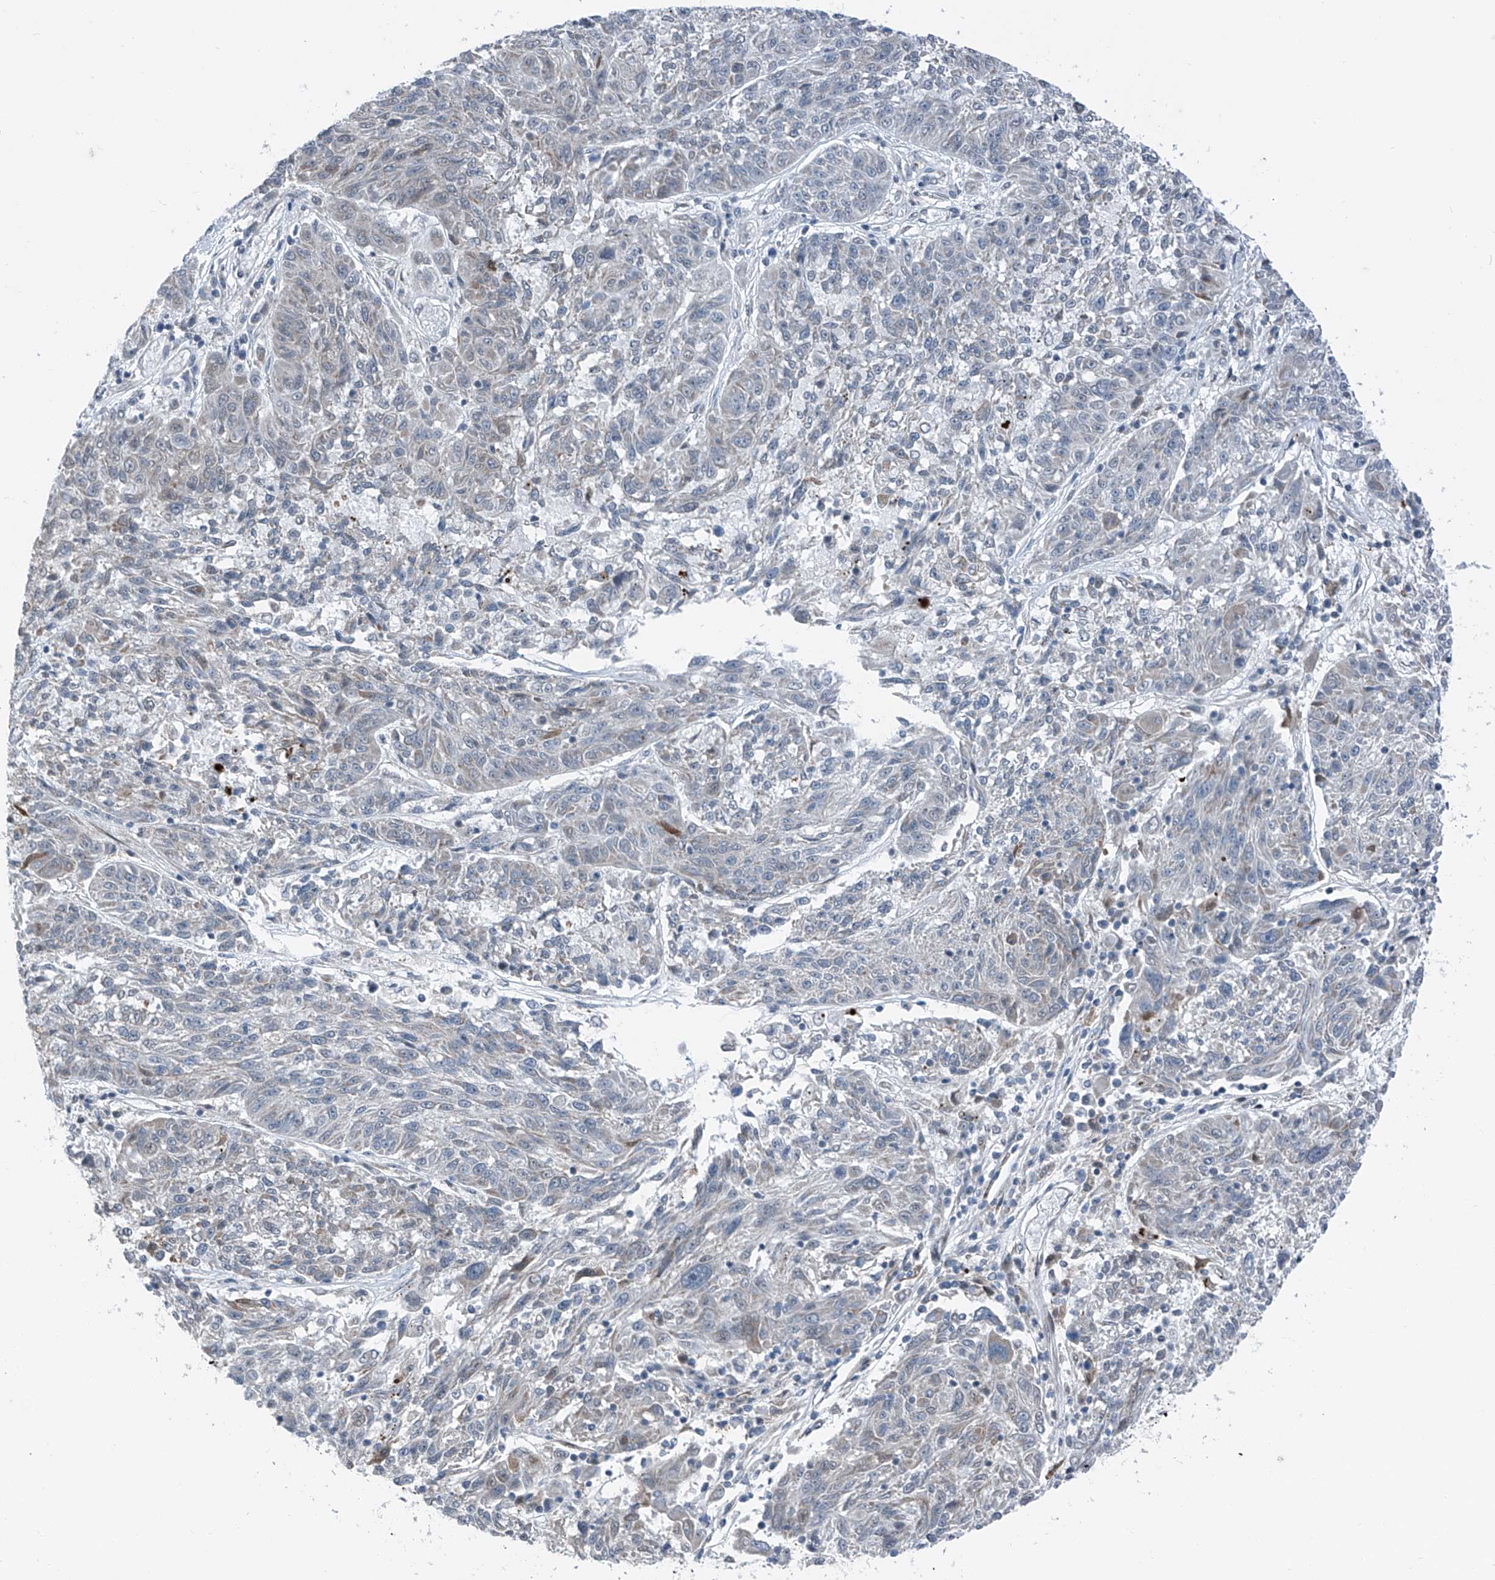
{"staining": {"intensity": "weak", "quantity": "<25%", "location": "cytoplasmic/membranous"}, "tissue": "melanoma", "cell_type": "Tumor cells", "image_type": "cancer", "snomed": [{"axis": "morphology", "description": "Malignant melanoma, NOS"}, {"axis": "topography", "description": "Skin"}], "caption": "Tumor cells are negative for protein expression in human melanoma. (DAB (3,3'-diaminobenzidine) immunohistochemistry (IHC) with hematoxylin counter stain).", "gene": "DYRK1B", "patient": {"sex": "male", "age": 53}}